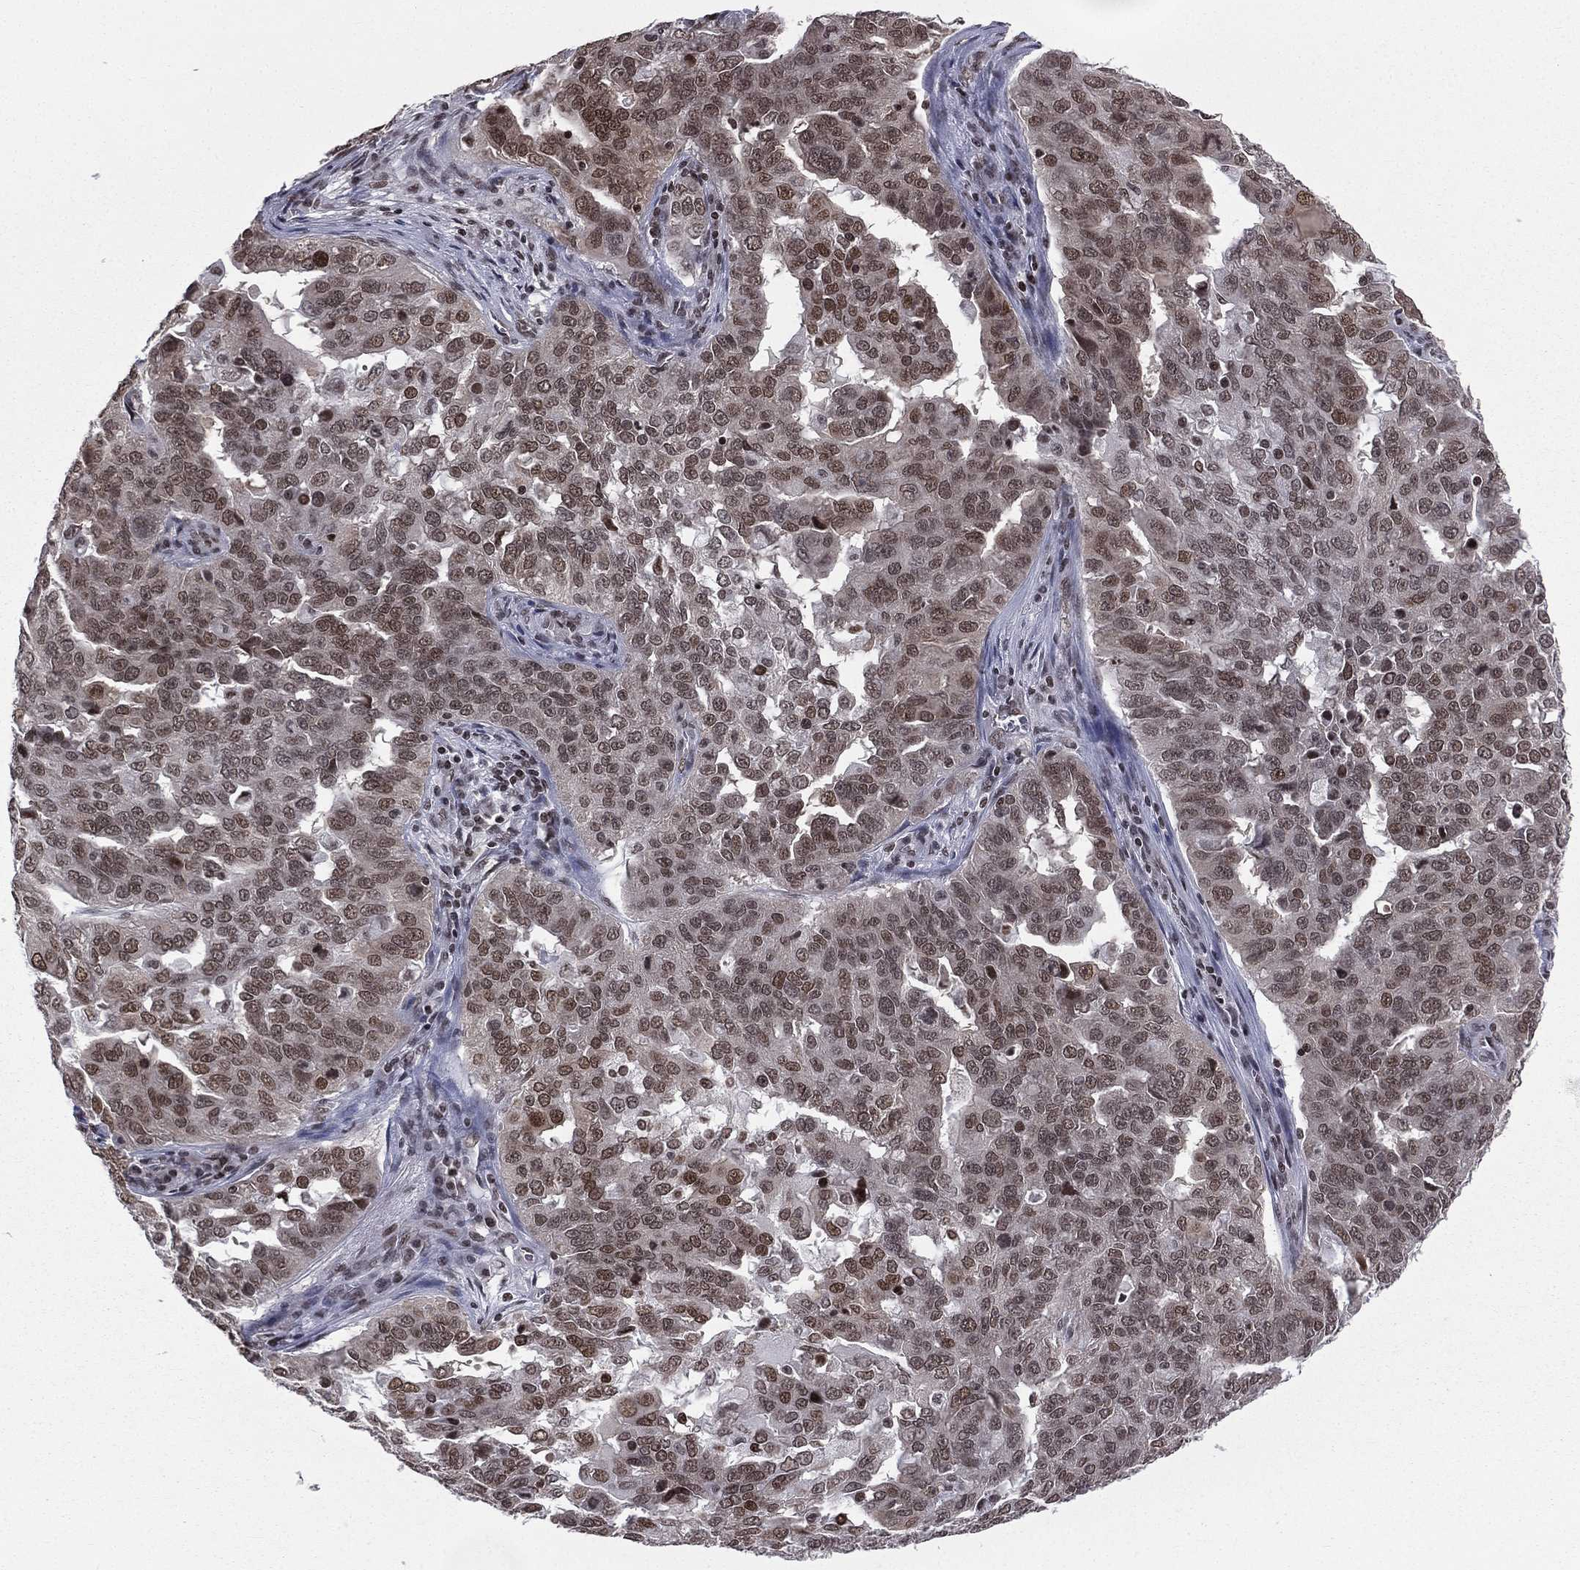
{"staining": {"intensity": "moderate", "quantity": ">75%", "location": "nuclear"}, "tissue": "ovarian cancer", "cell_type": "Tumor cells", "image_type": "cancer", "snomed": [{"axis": "morphology", "description": "Carcinoma, endometroid"}, {"axis": "topography", "description": "Soft tissue"}, {"axis": "topography", "description": "Ovary"}], "caption": "The image demonstrates a brown stain indicating the presence of a protein in the nuclear of tumor cells in ovarian cancer (endometroid carcinoma).", "gene": "RFX7", "patient": {"sex": "female", "age": 52}}